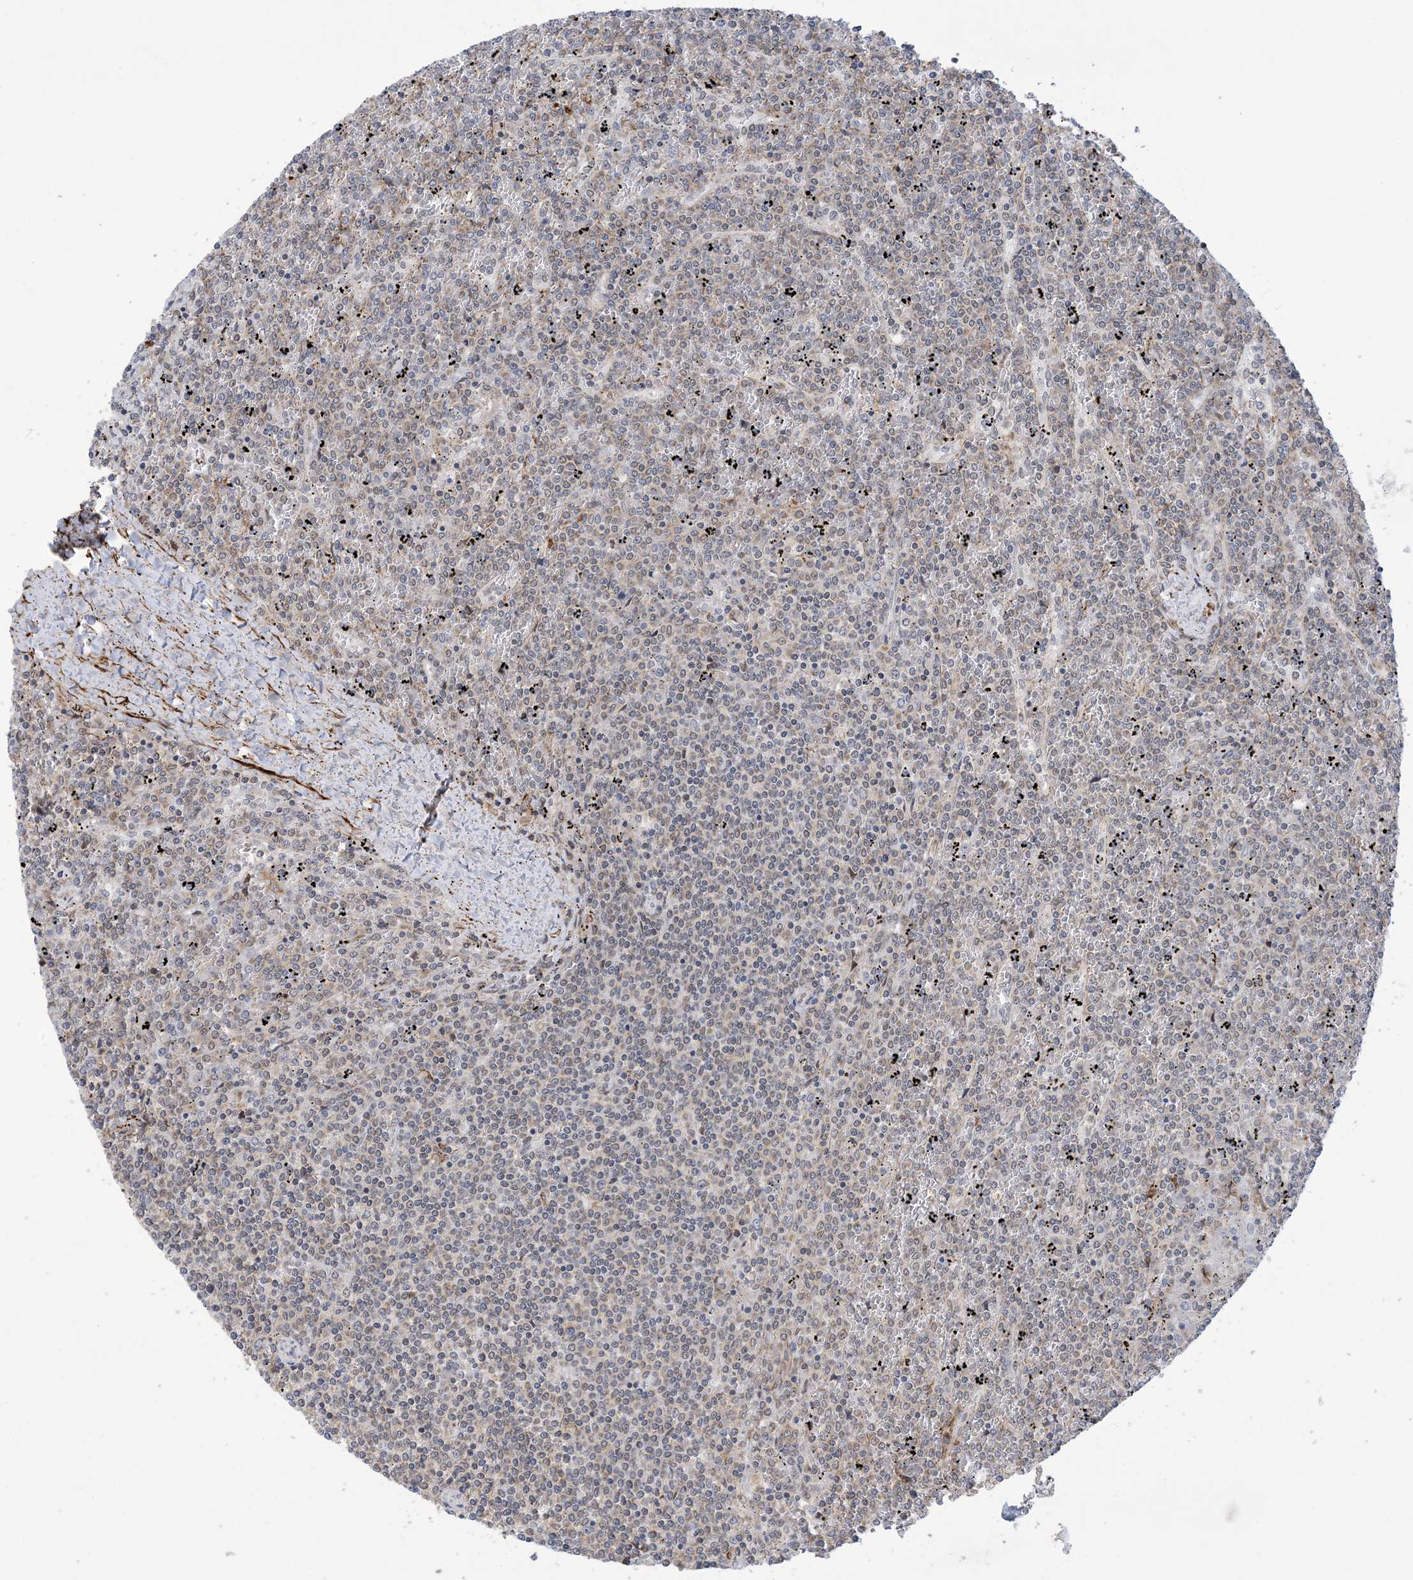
{"staining": {"intensity": "negative", "quantity": "none", "location": "none"}, "tissue": "lymphoma", "cell_type": "Tumor cells", "image_type": "cancer", "snomed": [{"axis": "morphology", "description": "Malignant lymphoma, non-Hodgkin's type, Low grade"}, {"axis": "topography", "description": "Spleen"}], "caption": "There is no significant positivity in tumor cells of lymphoma. (DAB (3,3'-diaminobenzidine) immunohistochemistry (IHC), high magnification).", "gene": "ZNF8", "patient": {"sex": "female", "age": 19}}